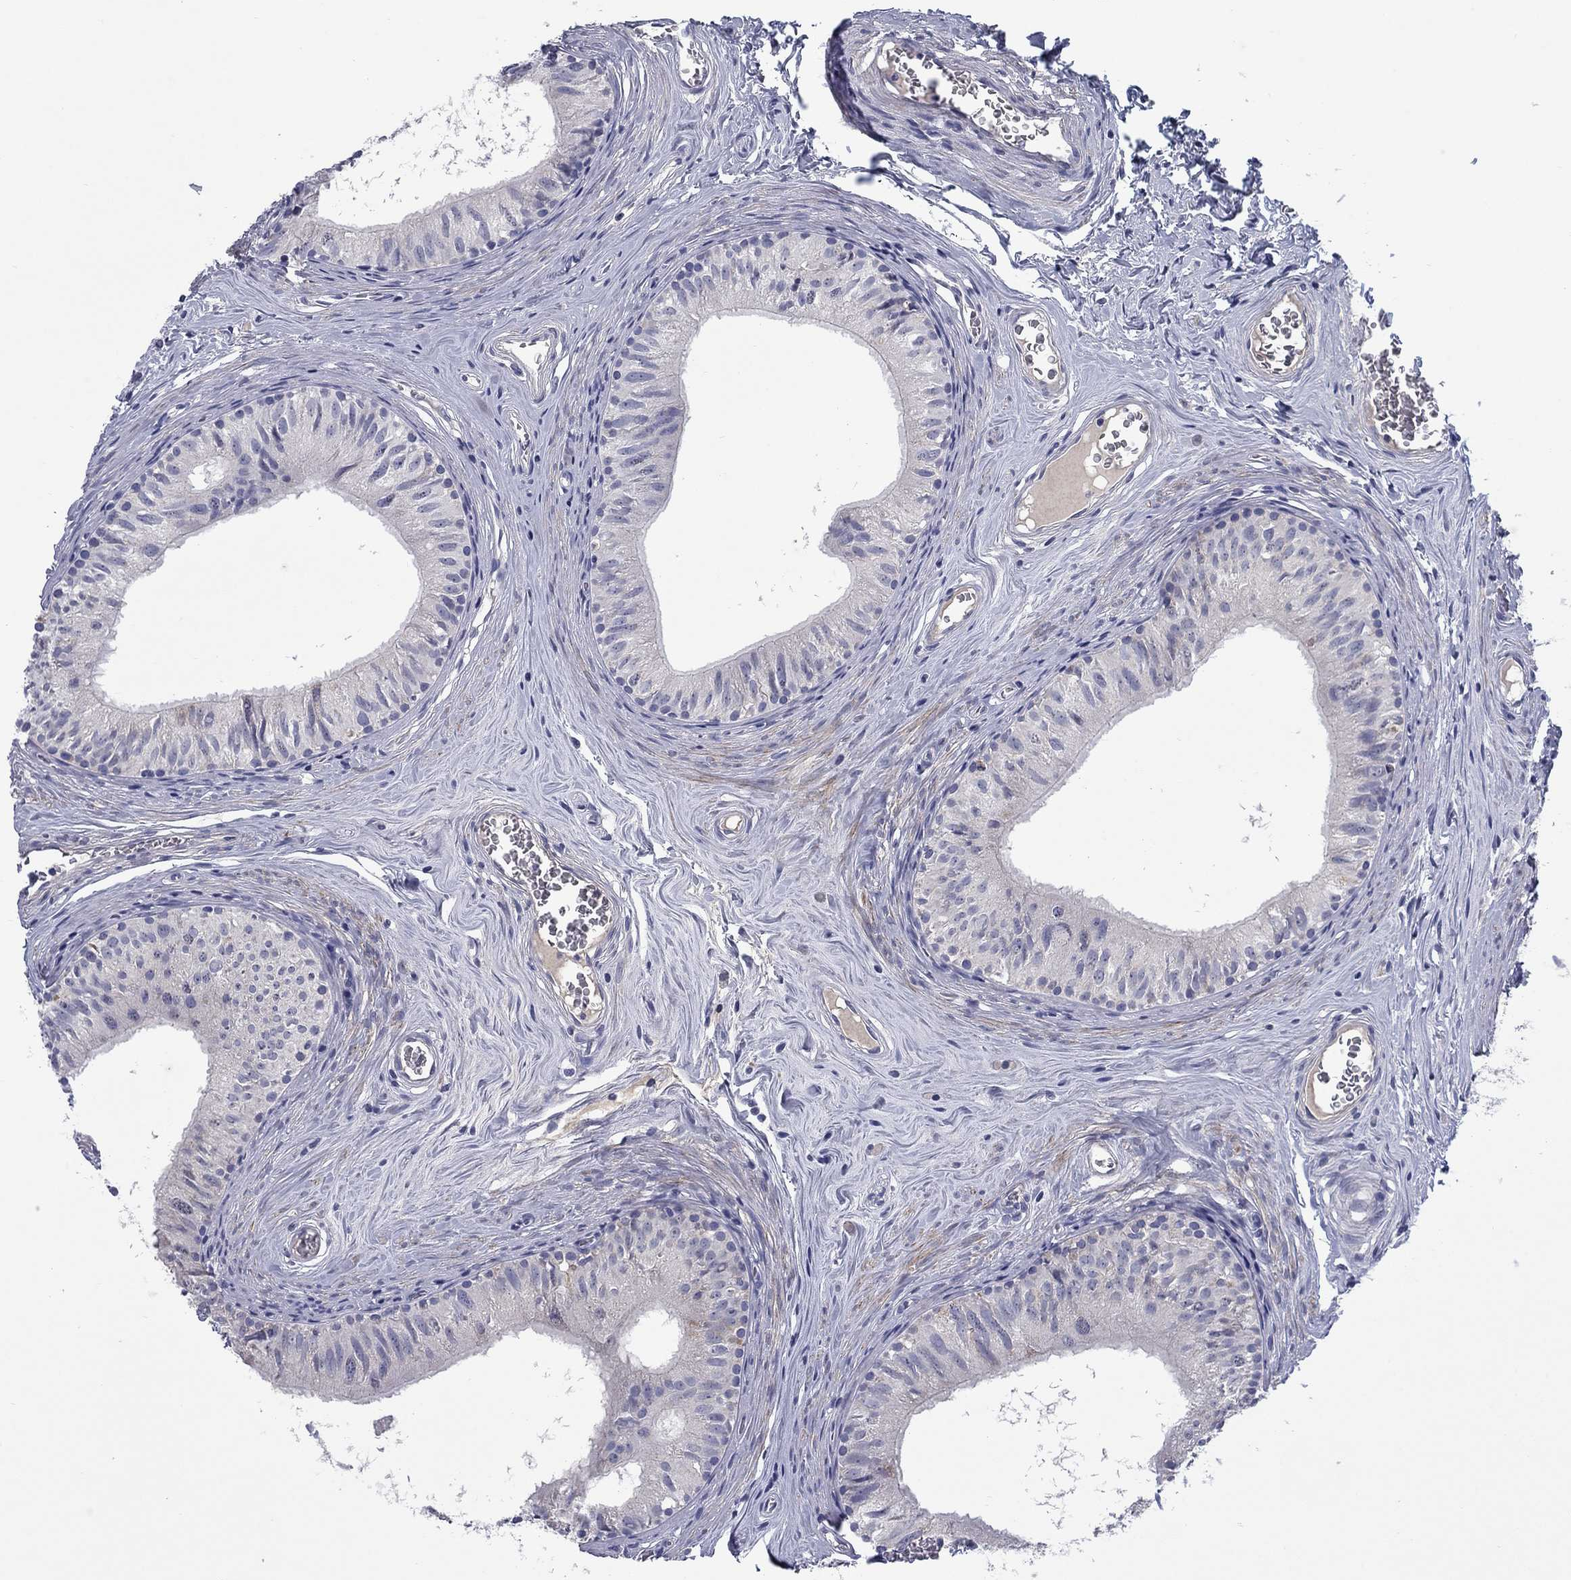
{"staining": {"intensity": "negative", "quantity": "none", "location": "none"}, "tissue": "epididymis", "cell_type": "Glandular cells", "image_type": "normal", "snomed": [{"axis": "morphology", "description": "Normal tissue, NOS"}, {"axis": "topography", "description": "Epididymis"}], "caption": "The histopathology image exhibits no staining of glandular cells in unremarkable epididymis.", "gene": "FRK", "patient": {"sex": "male", "age": 52}}